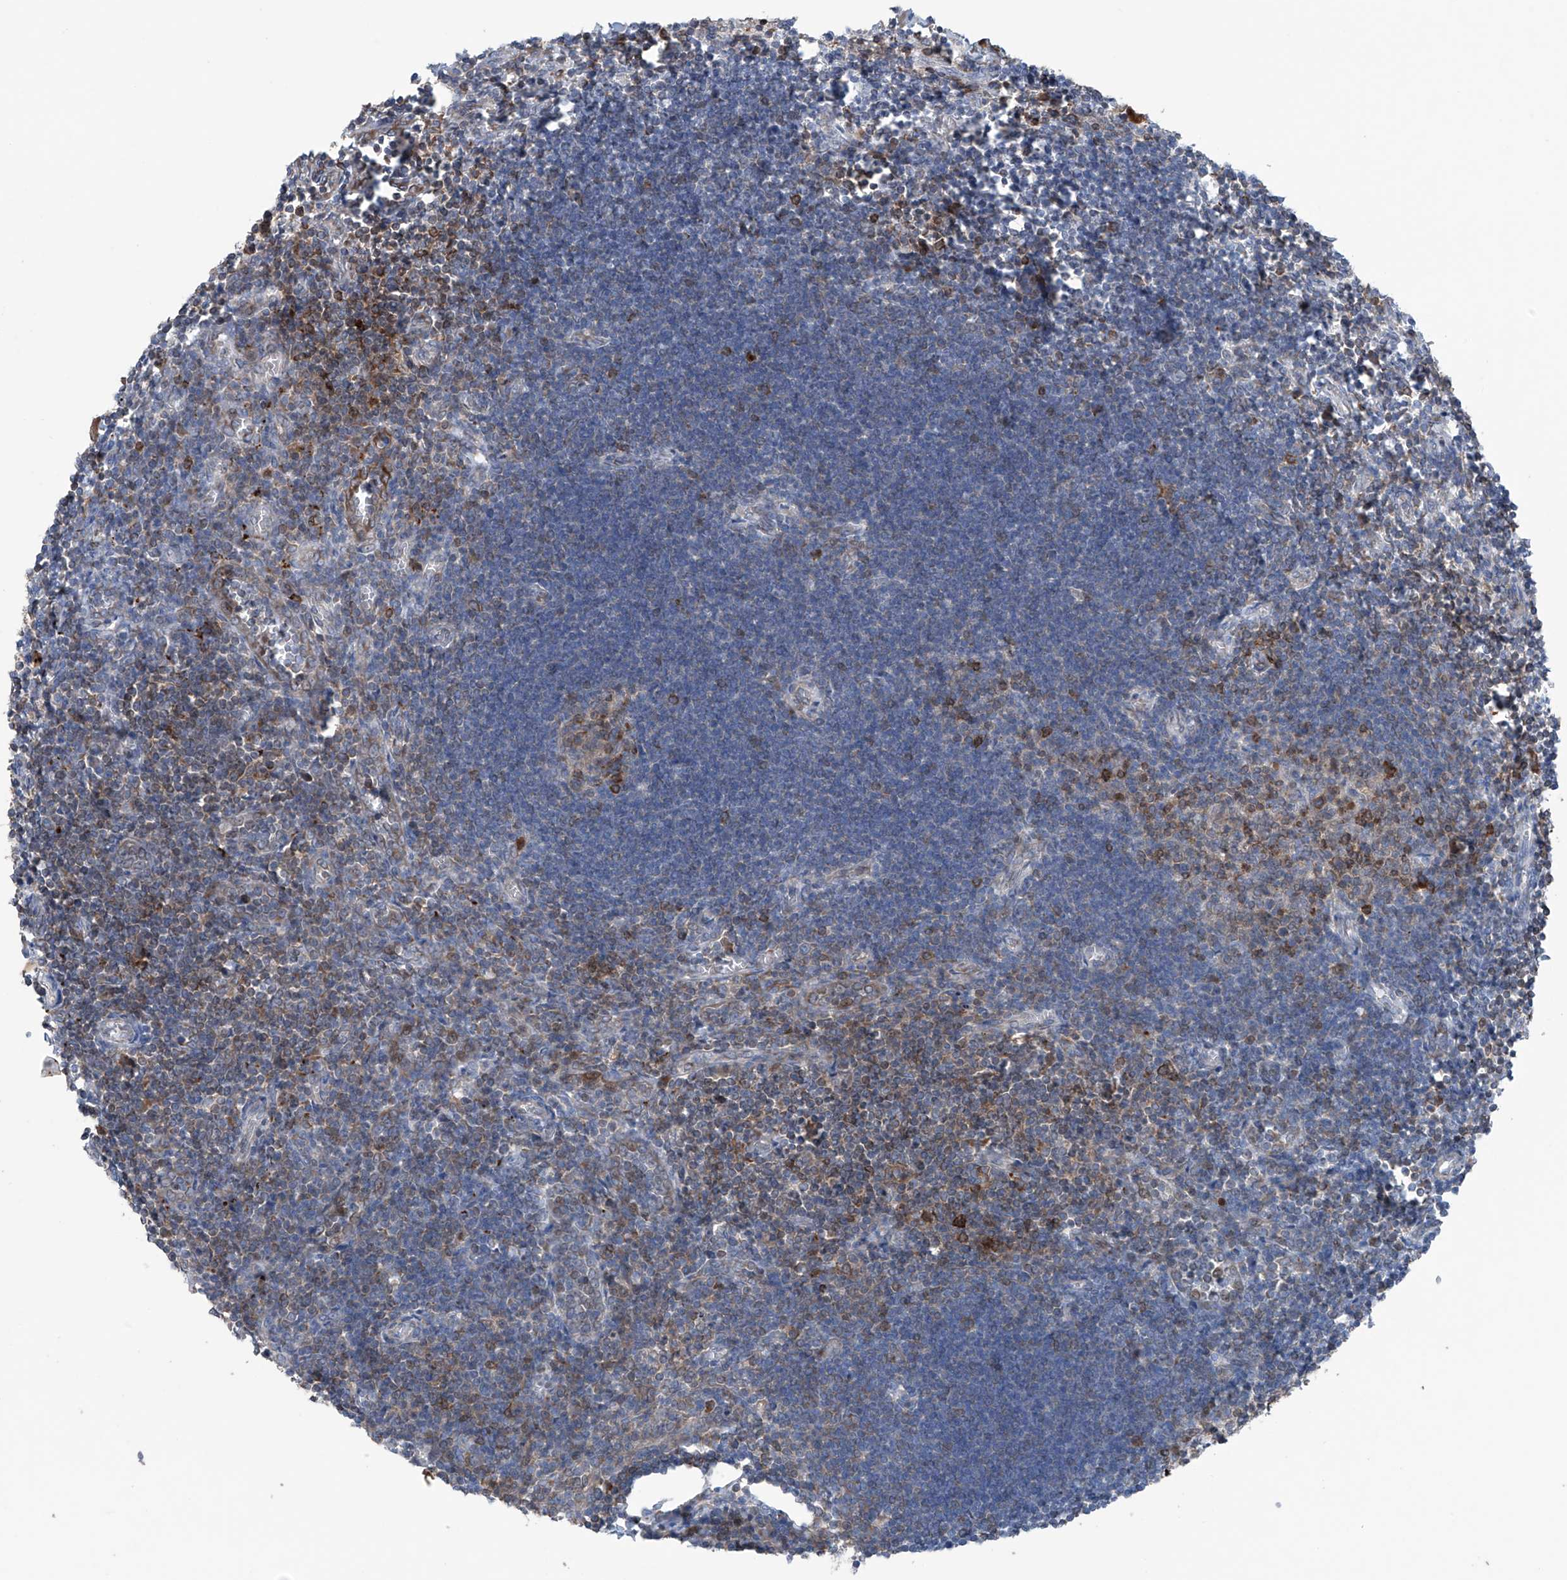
{"staining": {"intensity": "moderate", "quantity": ">75%", "location": "cytoplasmic/membranous"}, "tissue": "lymph node", "cell_type": "Germinal center cells", "image_type": "normal", "snomed": [{"axis": "morphology", "description": "Normal tissue, NOS"}, {"axis": "morphology", "description": "Malignant melanoma, Metastatic site"}, {"axis": "topography", "description": "Lymph node"}], "caption": "Immunohistochemical staining of unremarkable lymph node demonstrates moderate cytoplasmic/membranous protein staining in approximately >75% of germinal center cells.", "gene": "SAMD3", "patient": {"sex": "male", "age": 41}}